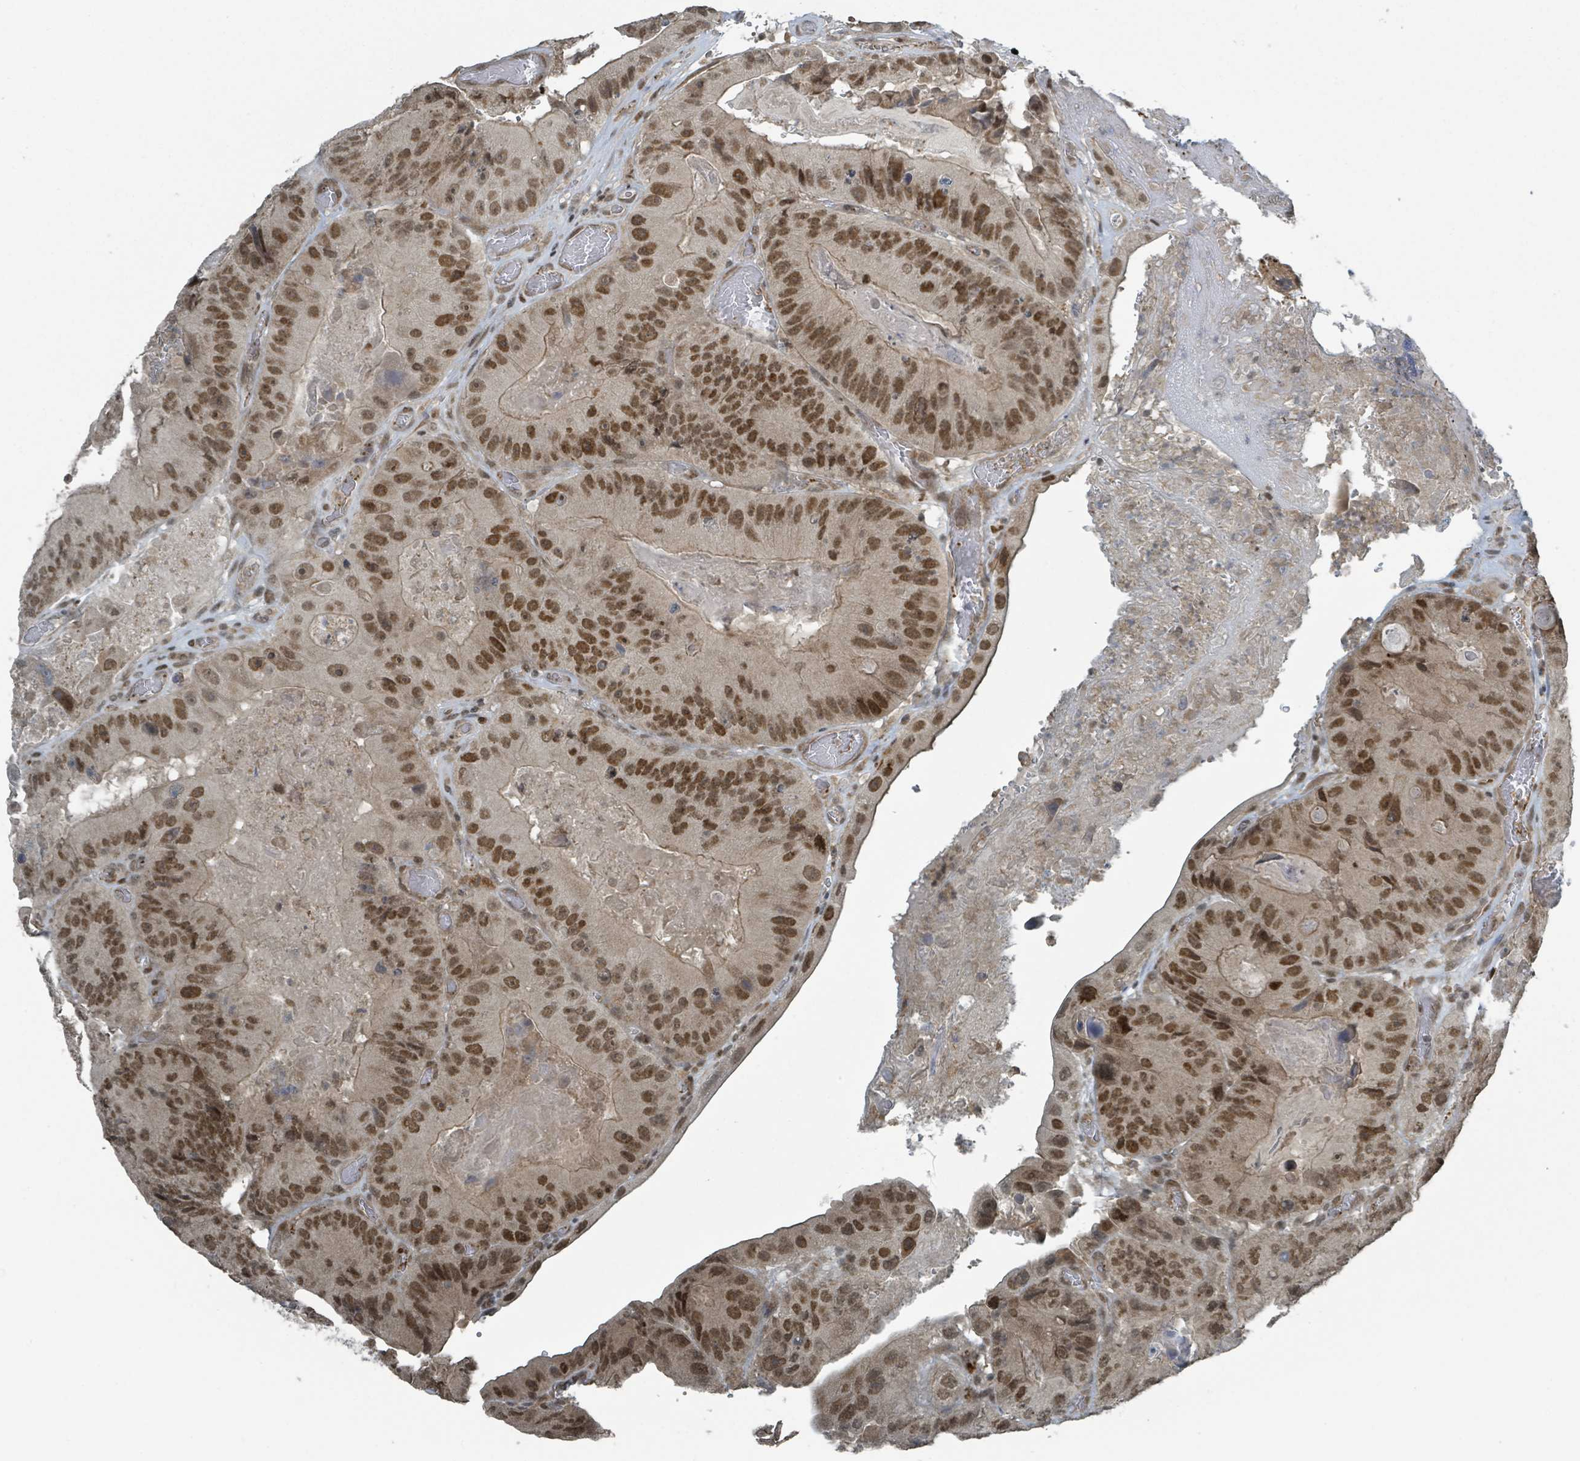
{"staining": {"intensity": "strong", "quantity": ">75%", "location": "cytoplasmic/membranous,nuclear"}, "tissue": "colorectal cancer", "cell_type": "Tumor cells", "image_type": "cancer", "snomed": [{"axis": "morphology", "description": "Adenocarcinoma, NOS"}, {"axis": "topography", "description": "Colon"}], "caption": "Immunohistochemistry (DAB) staining of human colorectal cancer exhibits strong cytoplasmic/membranous and nuclear protein staining in about >75% of tumor cells. The protein is shown in brown color, while the nuclei are stained blue.", "gene": "PHIP", "patient": {"sex": "female", "age": 86}}